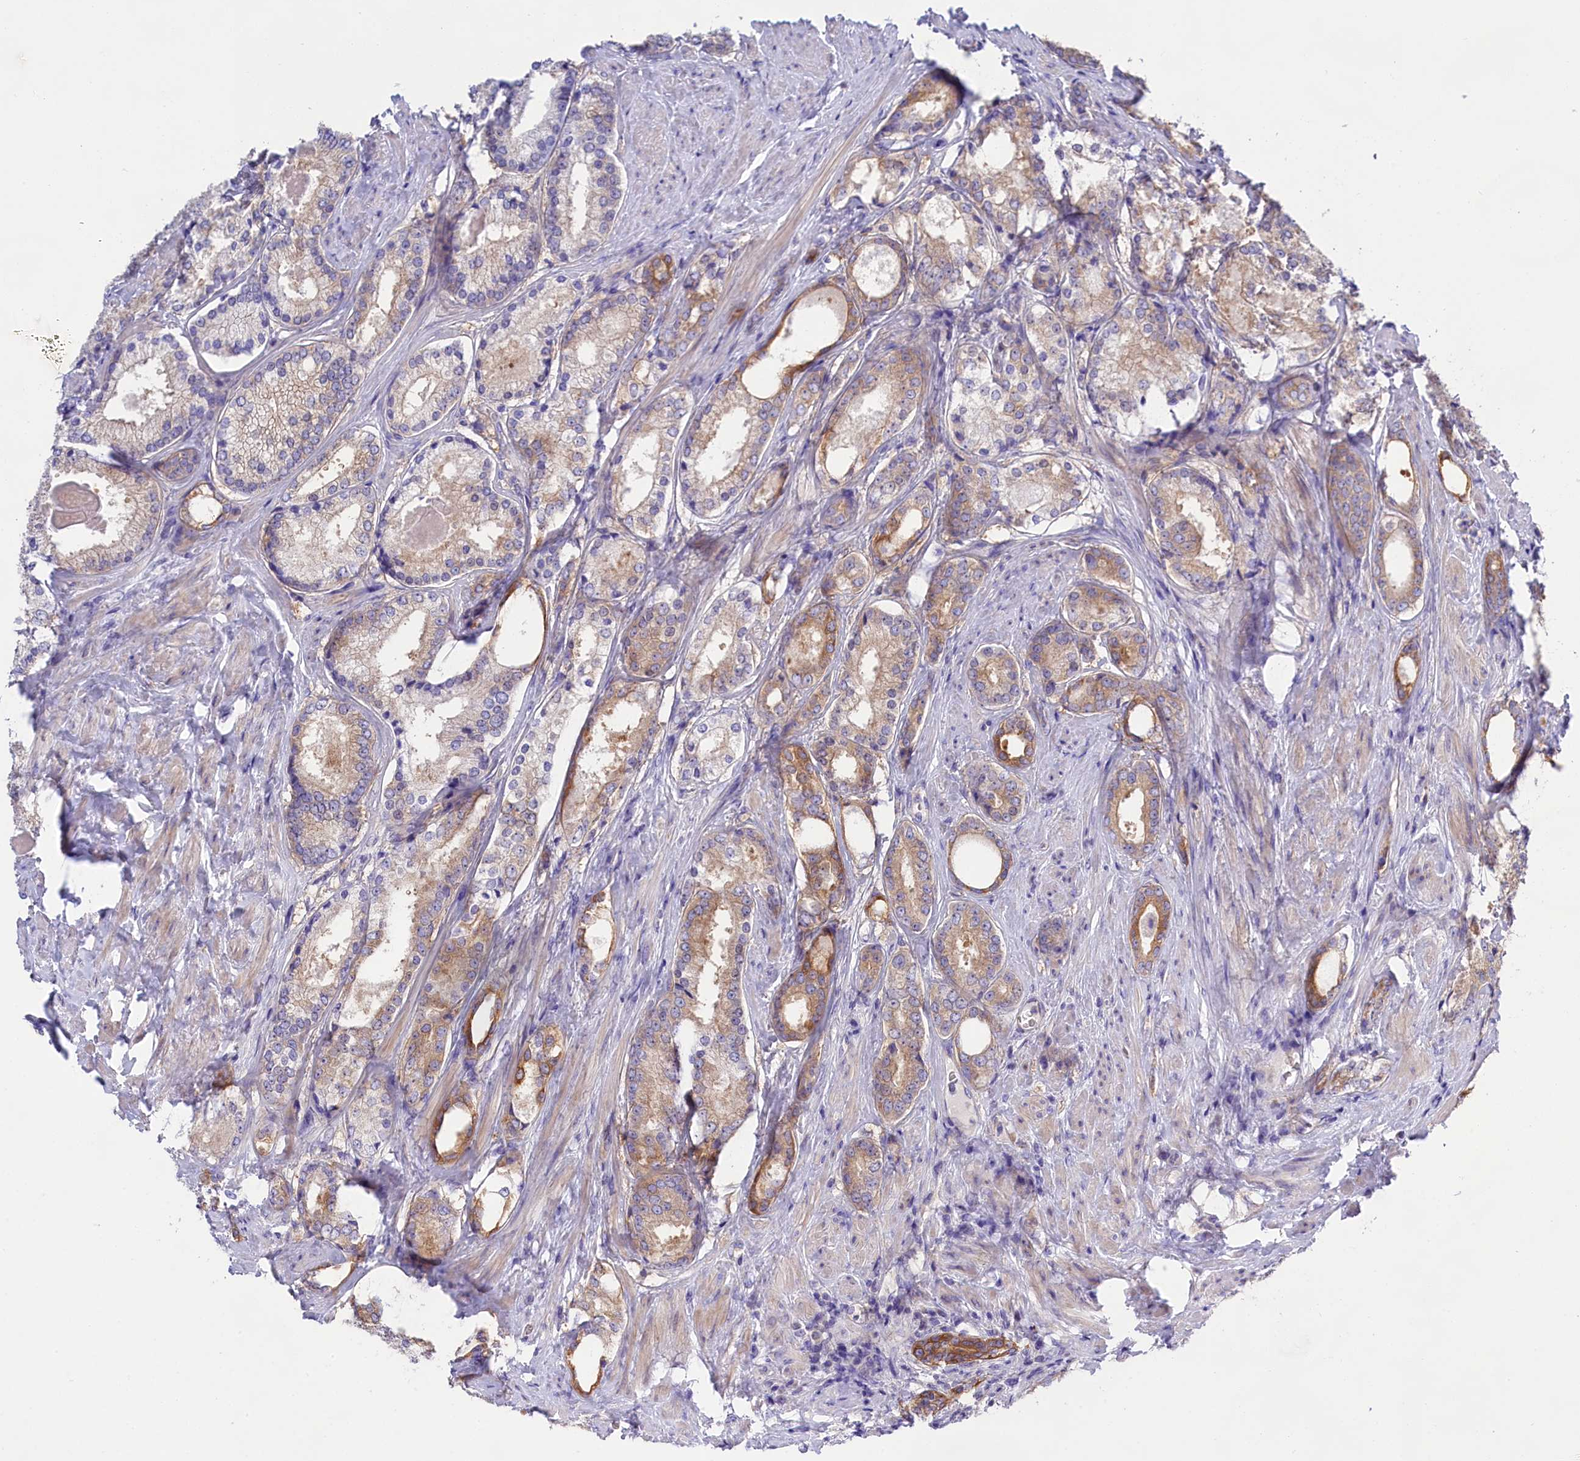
{"staining": {"intensity": "moderate", "quantity": "25%-75%", "location": "cytoplasmic/membranous"}, "tissue": "prostate cancer", "cell_type": "Tumor cells", "image_type": "cancer", "snomed": [{"axis": "morphology", "description": "Adenocarcinoma, Low grade"}, {"axis": "topography", "description": "Prostate"}], "caption": "DAB (3,3'-diaminobenzidine) immunohistochemical staining of prostate adenocarcinoma (low-grade) reveals moderate cytoplasmic/membranous protein positivity in about 25%-75% of tumor cells.", "gene": "PPP1R13L", "patient": {"sex": "male", "age": 68}}